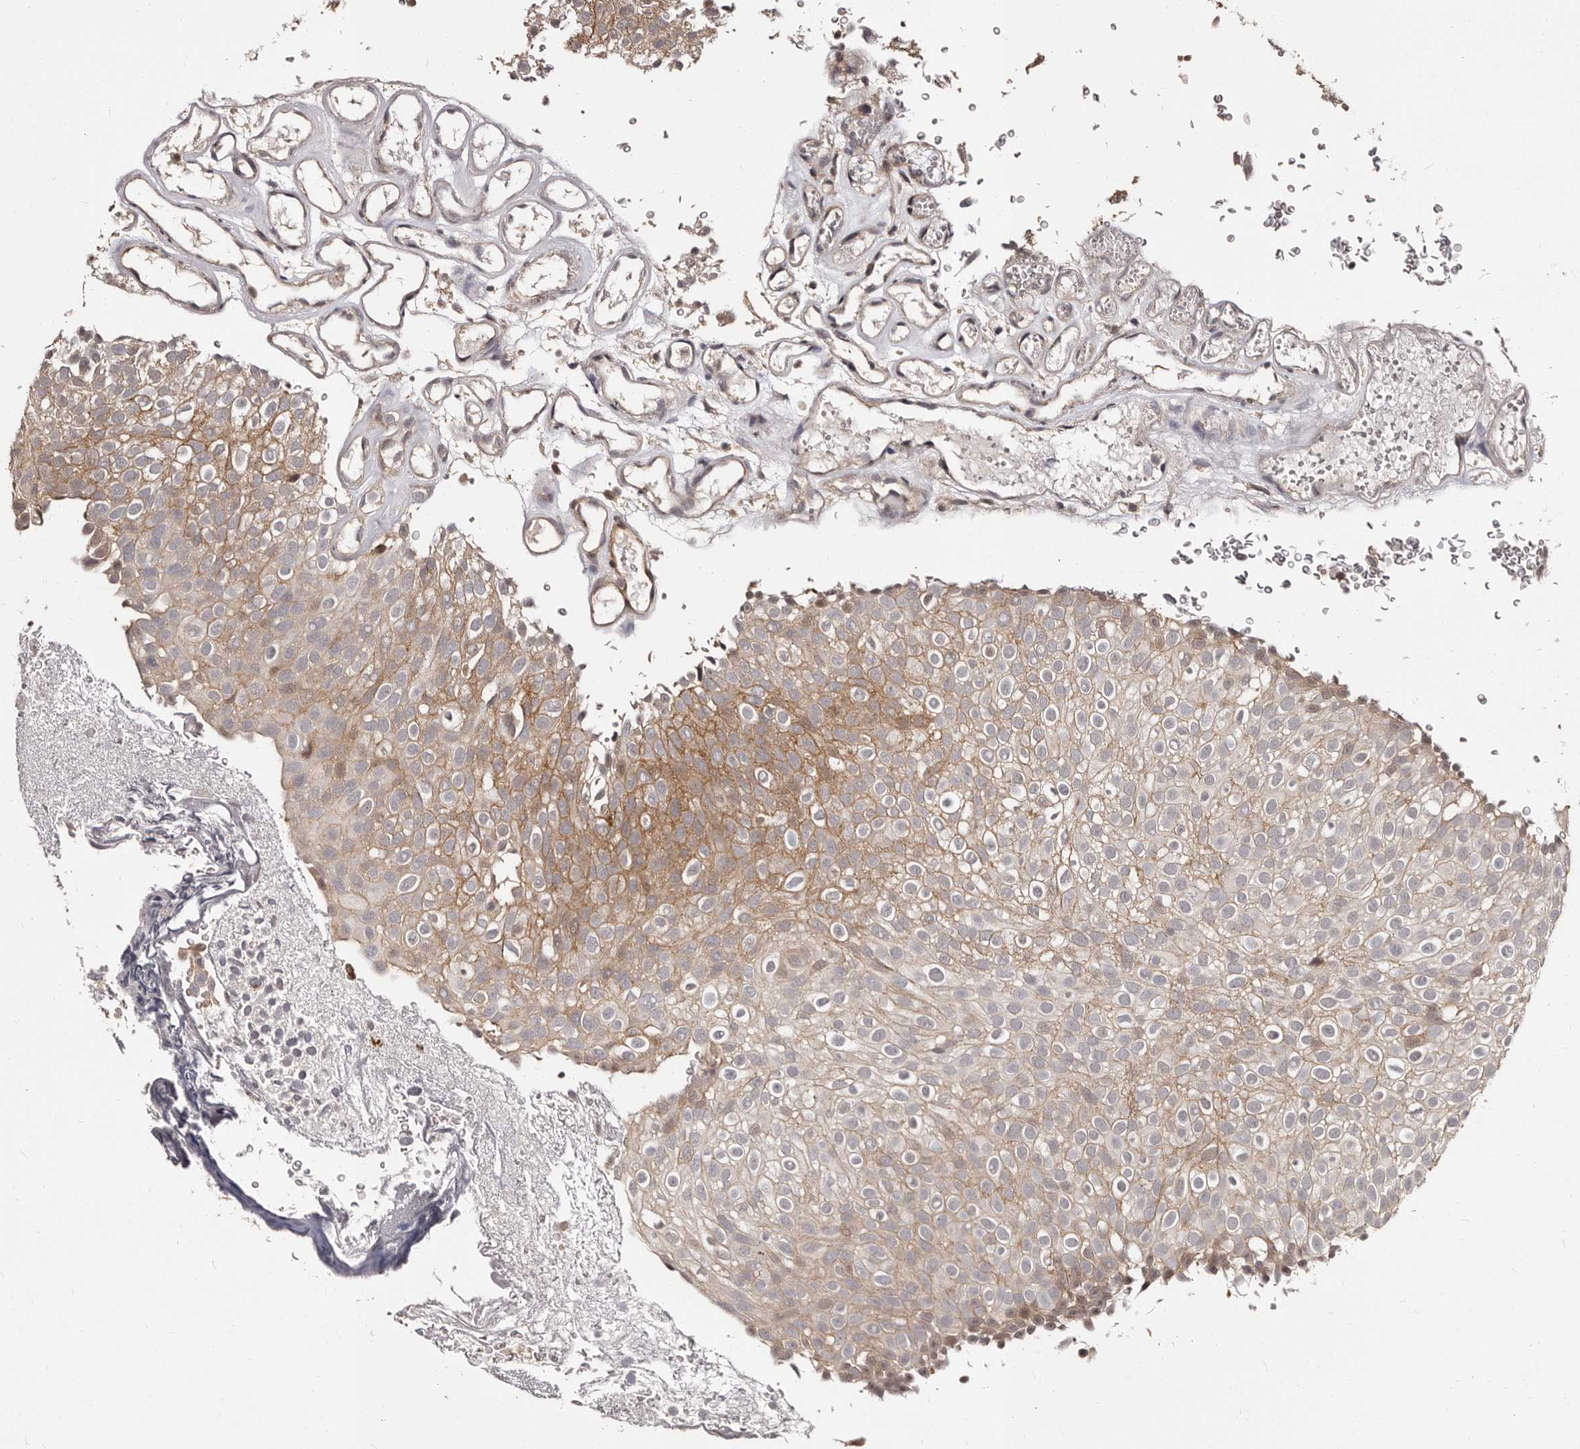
{"staining": {"intensity": "moderate", "quantity": "<25%", "location": "cytoplasmic/membranous,nuclear"}, "tissue": "urothelial cancer", "cell_type": "Tumor cells", "image_type": "cancer", "snomed": [{"axis": "morphology", "description": "Urothelial carcinoma, Low grade"}, {"axis": "topography", "description": "Urinary bladder"}], "caption": "A brown stain labels moderate cytoplasmic/membranous and nuclear positivity of a protein in urothelial cancer tumor cells.", "gene": "TBC1D22B", "patient": {"sex": "male", "age": 78}}